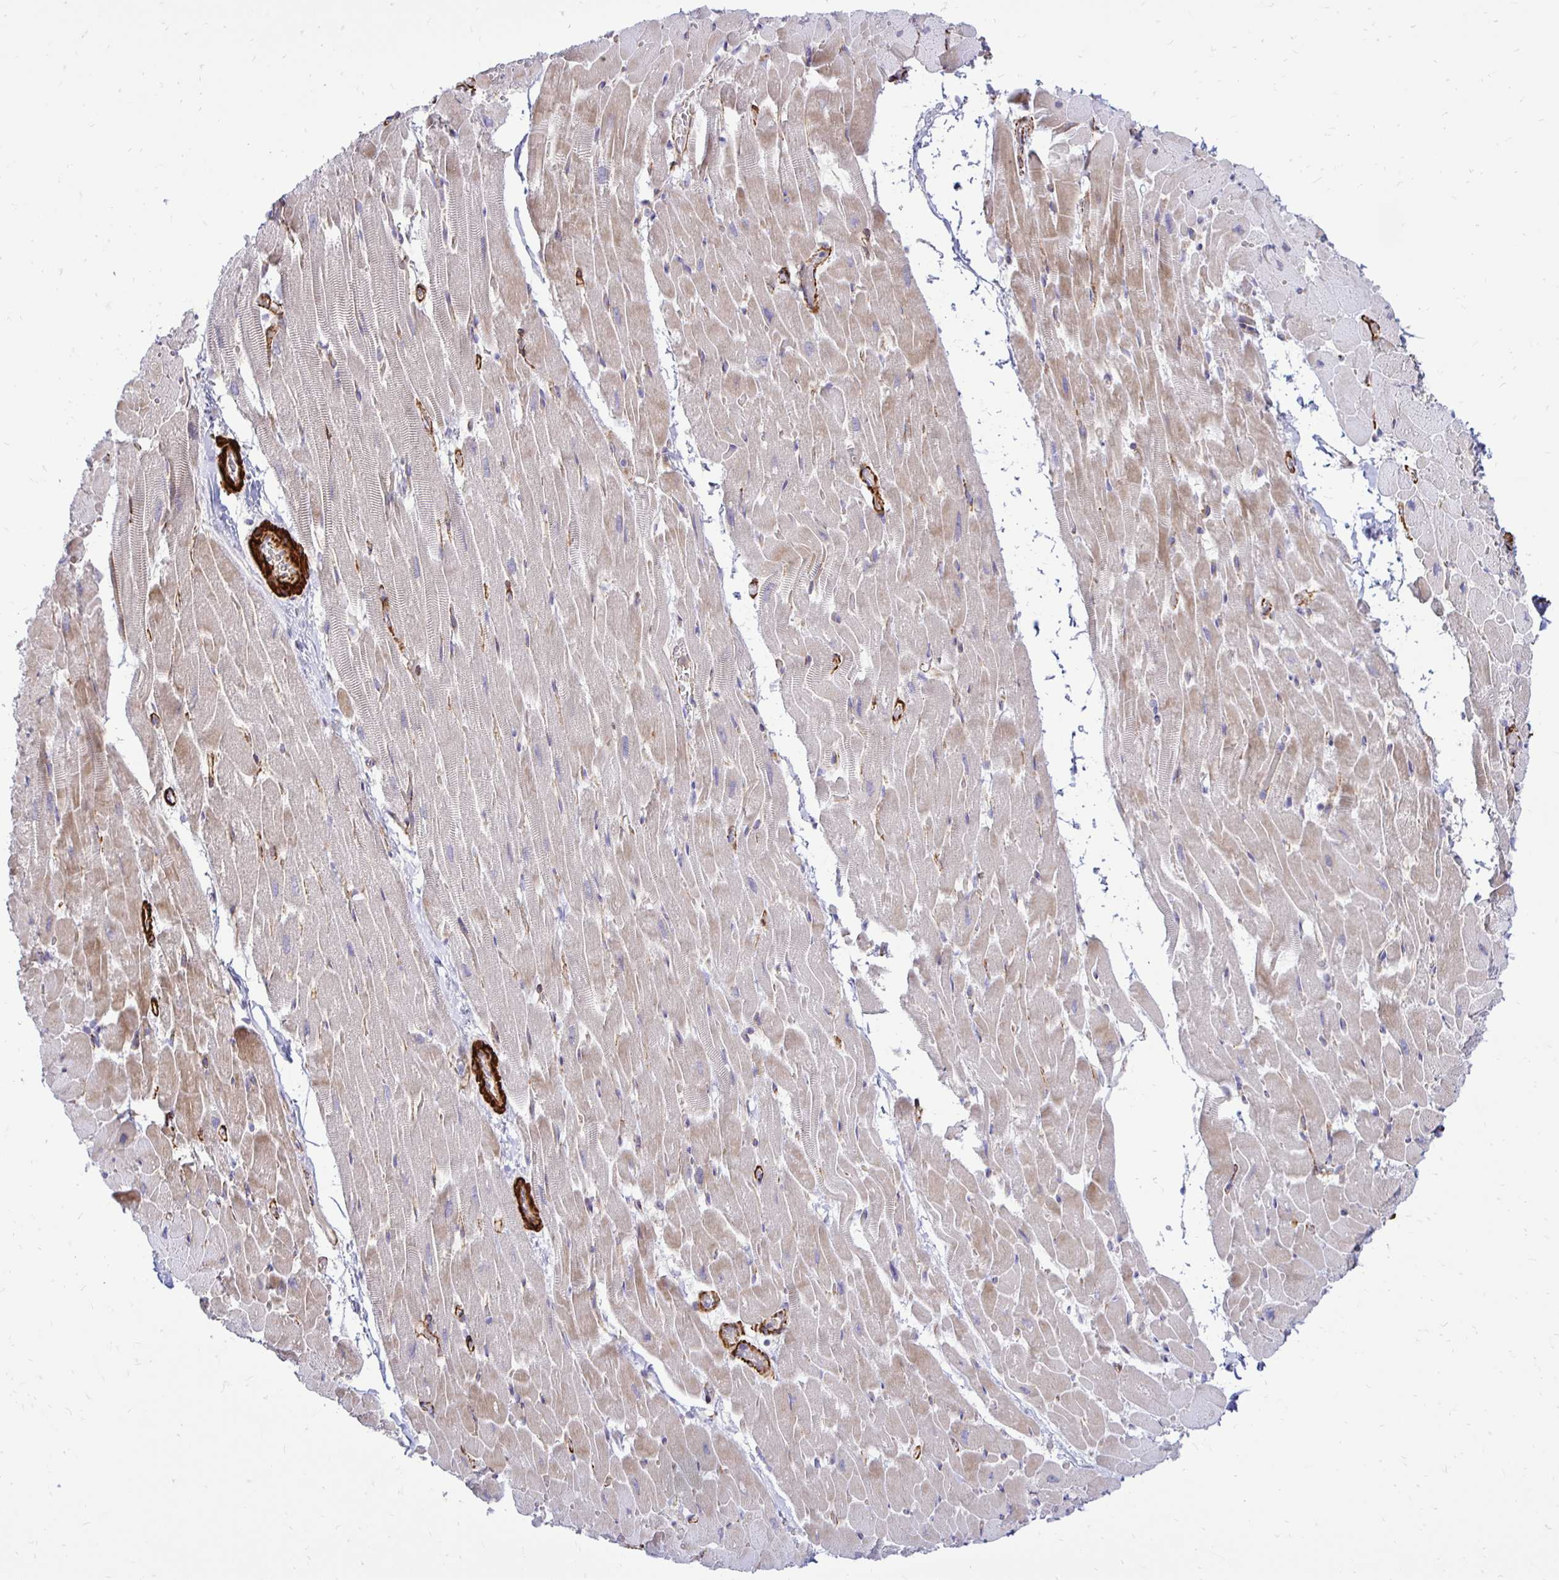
{"staining": {"intensity": "weak", "quantity": "25%-75%", "location": "cytoplasmic/membranous"}, "tissue": "heart muscle", "cell_type": "Cardiomyocytes", "image_type": "normal", "snomed": [{"axis": "morphology", "description": "Normal tissue, NOS"}, {"axis": "topography", "description": "Heart"}], "caption": "Immunohistochemistry micrograph of unremarkable heart muscle: human heart muscle stained using immunohistochemistry (IHC) demonstrates low levels of weak protein expression localized specifically in the cytoplasmic/membranous of cardiomyocytes, appearing as a cytoplasmic/membranous brown color.", "gene": "CTPS1", "patient": {"sex": "male", "age": 37}}